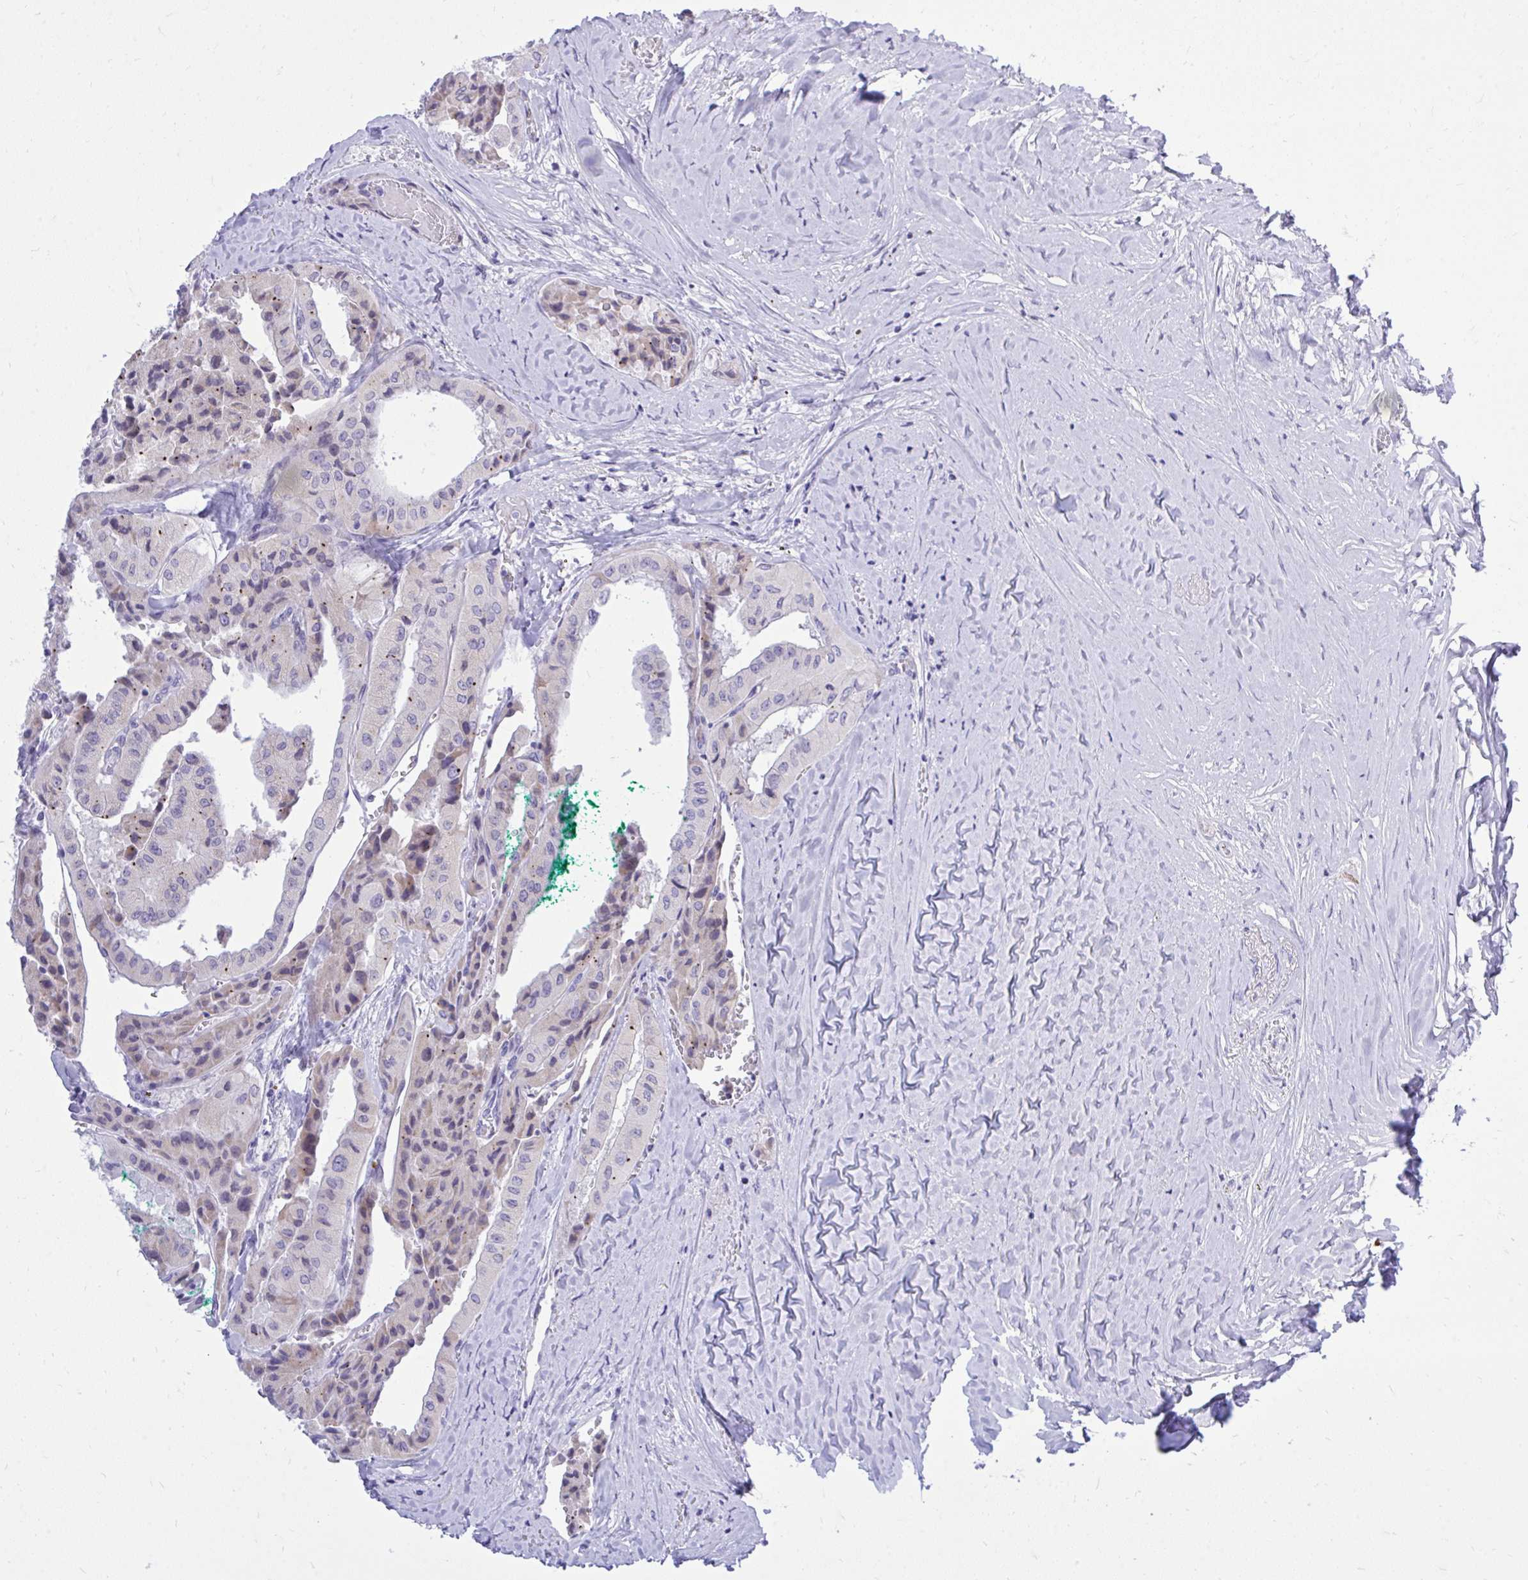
{"staining": {"intensity": "negative", "quantity": "none", "location": "none"}, "tissue": "thyroid cancer", "cell_type": "Tumor cells", "image_type": "cancer", "snomed": [{"axis": "morphology", "description": "Normal tissue, NOS"}, {"axis": "morphology", "description": "Papillary adenocarcinoma, NOS"}, {"axis": "topography", "description": "Thyroid gland"}], "caption": "This micrograph is of papillary adenocarcinoma (thyroid) stained with IHC to label a protein in brown with the nuclei are counter-stained blue. There is no positivity in tumor cells. Nuclei are stained in blue.", "gene": "GABRA1", "patient": {"sex": "female", "age": 59}}